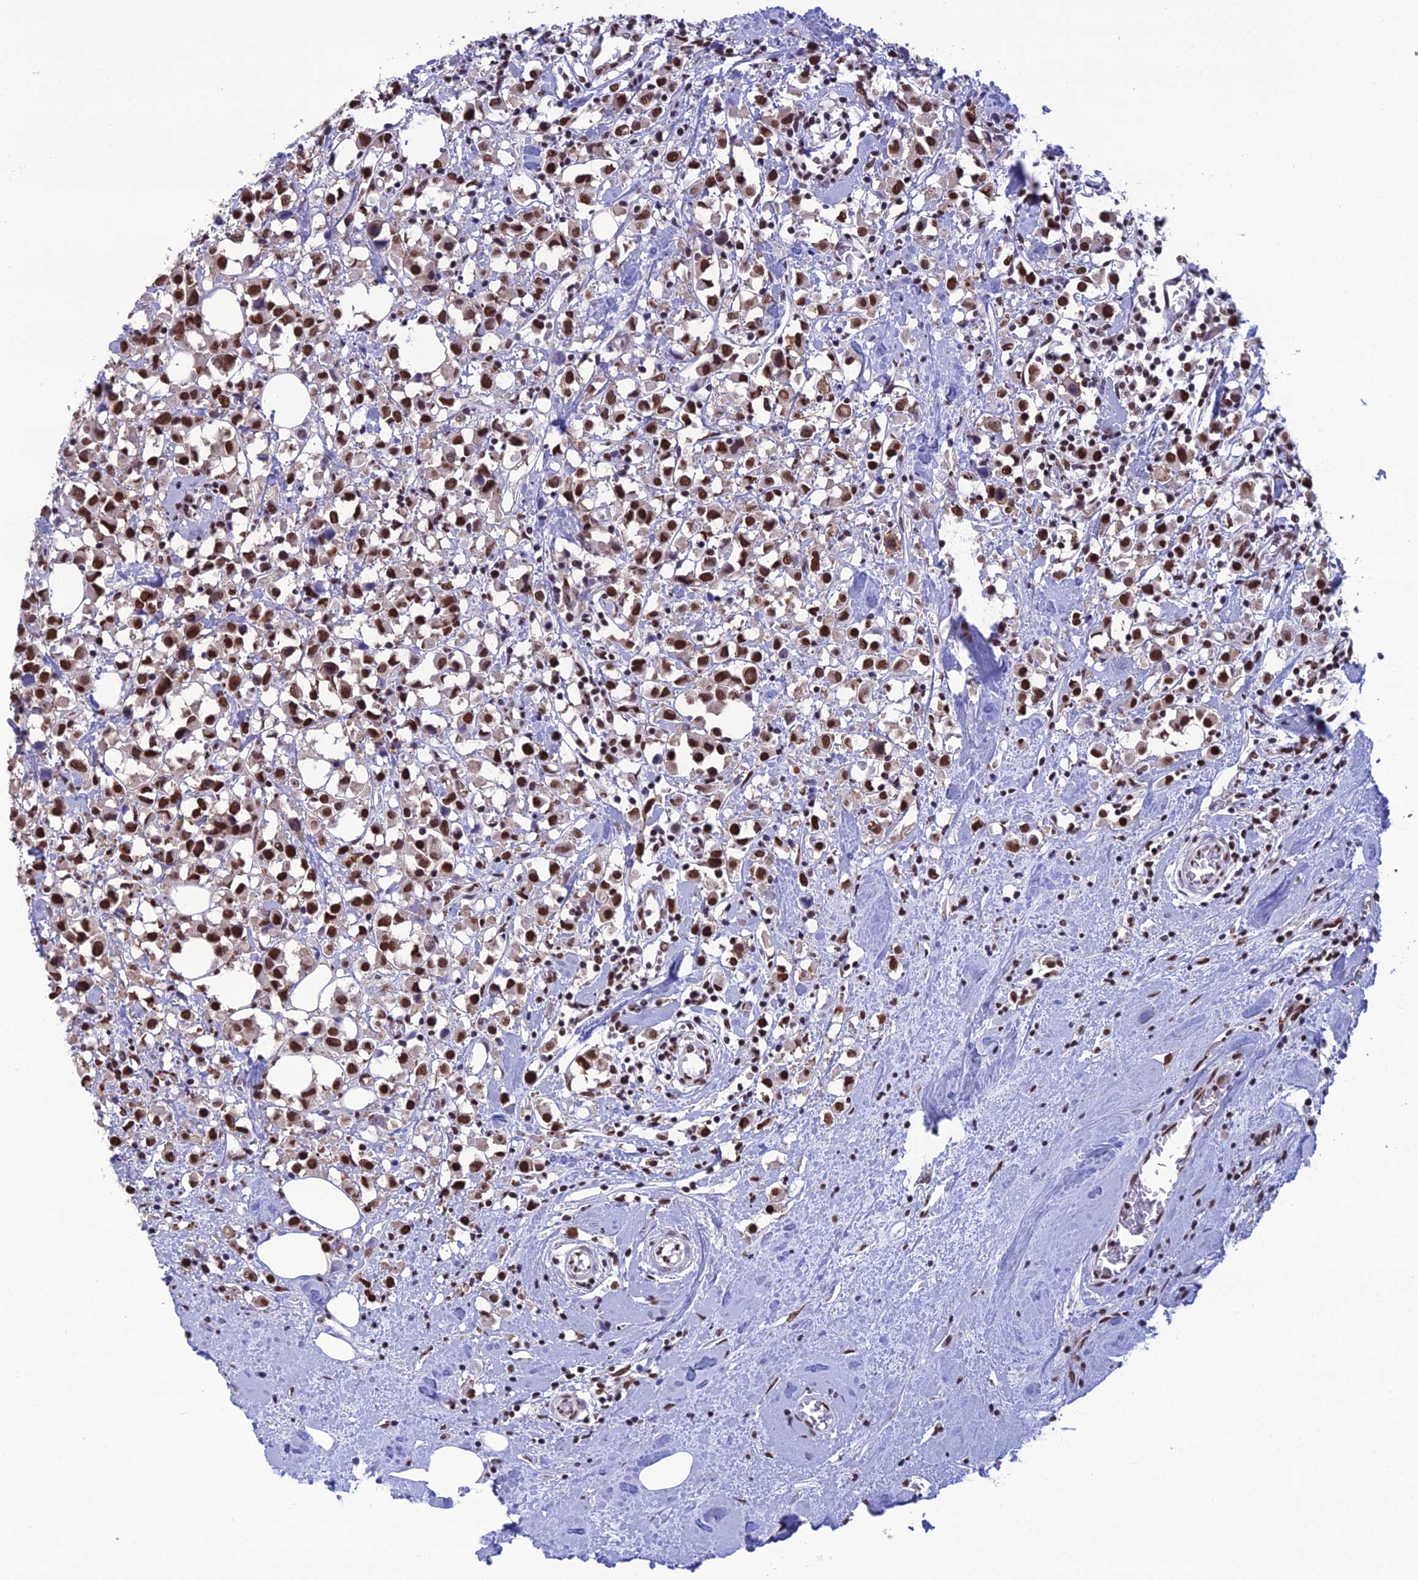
{"staining": {"intensity": "strong", "quantity": ">75%", "location": "nuclear"}, "tissue": "breast cancer", "cell_type": "Tumor cells", "image_type": "cancer", "snomed": [{"axis": "morphology", "description": "Duct carcinoma"}, {"axis": "topography", "description": "Breast"}], "caption": "Protein expression analysis of human breast cancer (invasive ductal carcinoma) reveals strong nuclear staining in approximately >75% of tumor cells.", "gene": "PRAMEF12", "patient": {"sex": "female", "age": 61}}